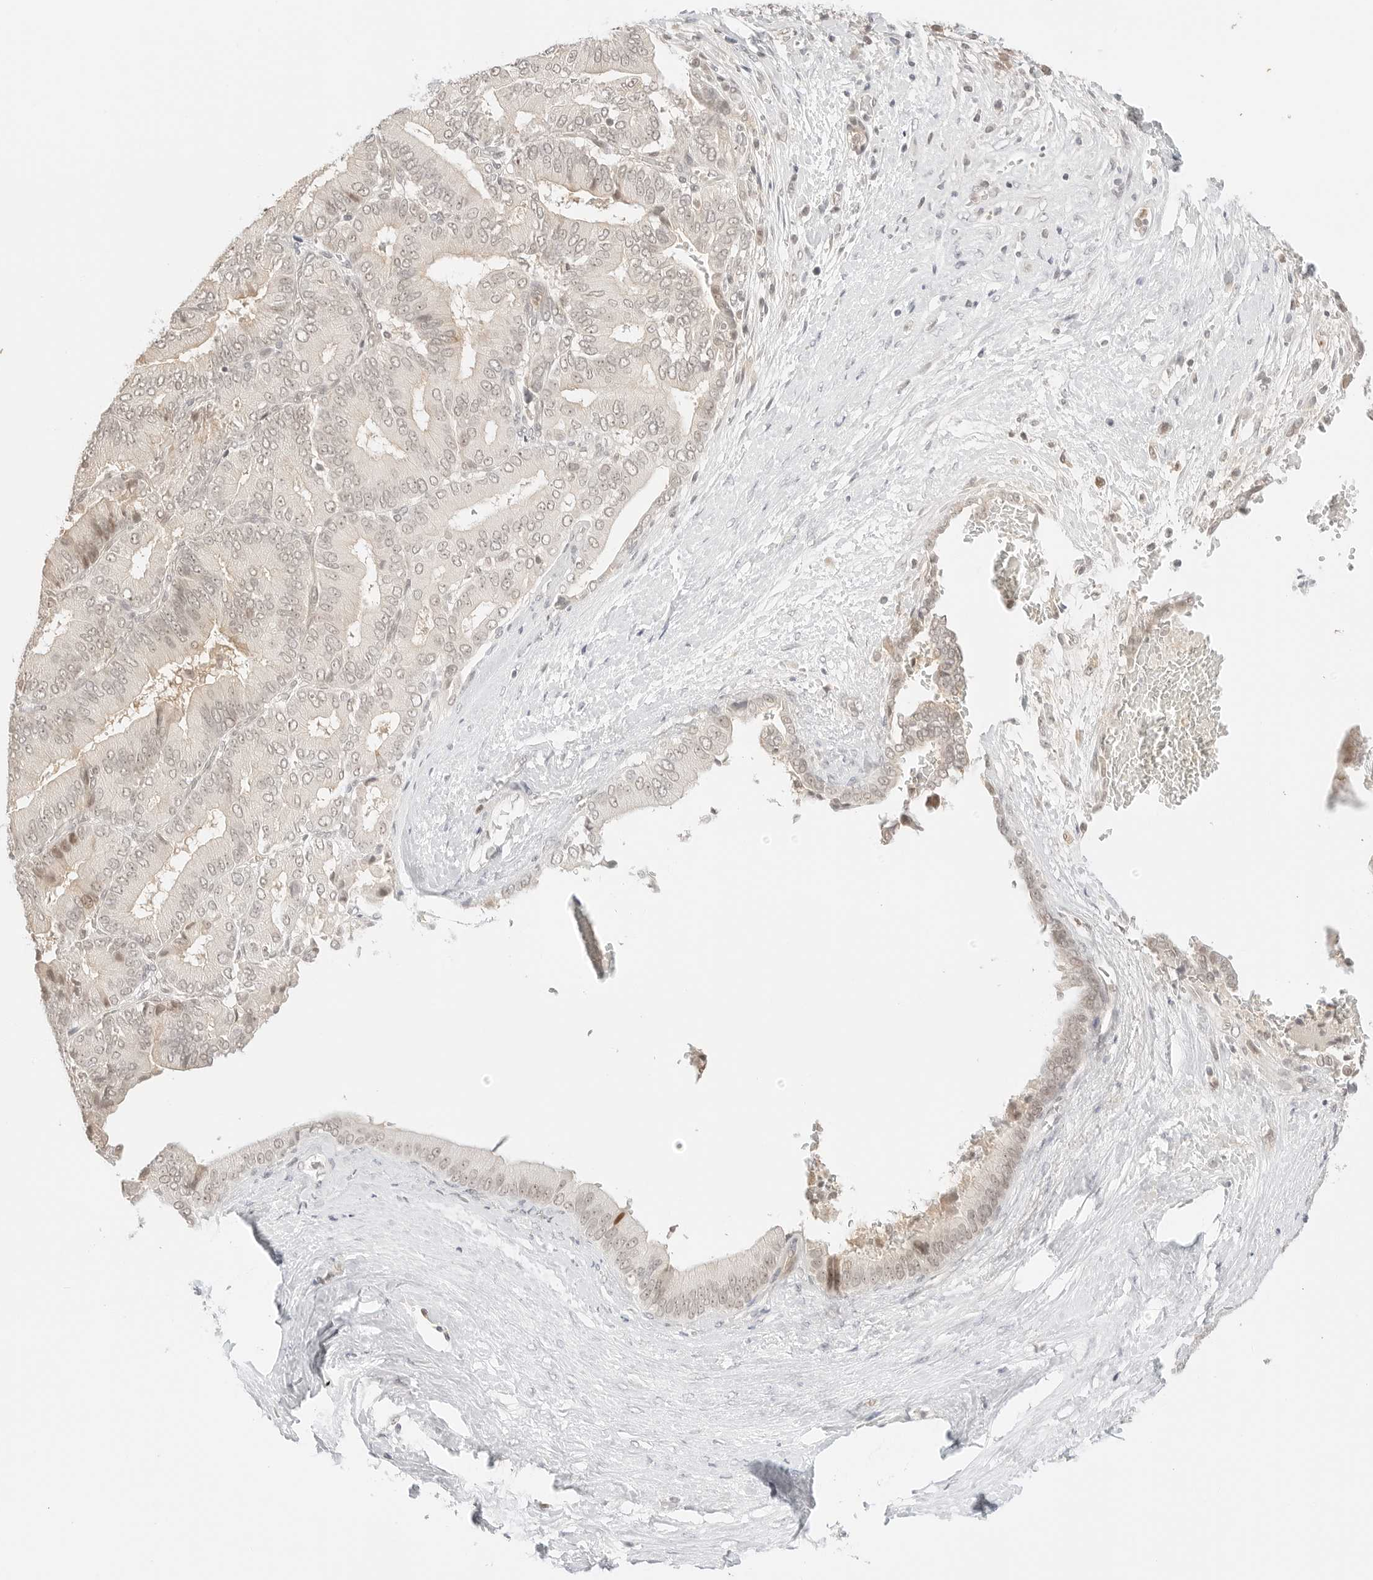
{"staining": {"intensity": "weak", "quantity": "25%-75%", "location": "cytoplasmic/membranous,nuclear"}, "tissue": "liver cancer", "cell_type": "Tumor cells", "image_type": "cancer", "snomed": [{"axis": "morphology", "description": "Cholangiocarcinoma"}, {"axis": "topography", "description": "Liver"}], "caption": "Immunohistochemical staining of liver cancer demonstrates low levels of weak cytoplasmic/membranous and nuclear protein staining in approximately 25%-75% of tumor cells. (Stains: DAB in brown, nuclei in blue, Microscopy: brightfield microscopy at high magnification).", "gene": "RPS6KL1", "patient": {"sex": "female", "age": 75}}